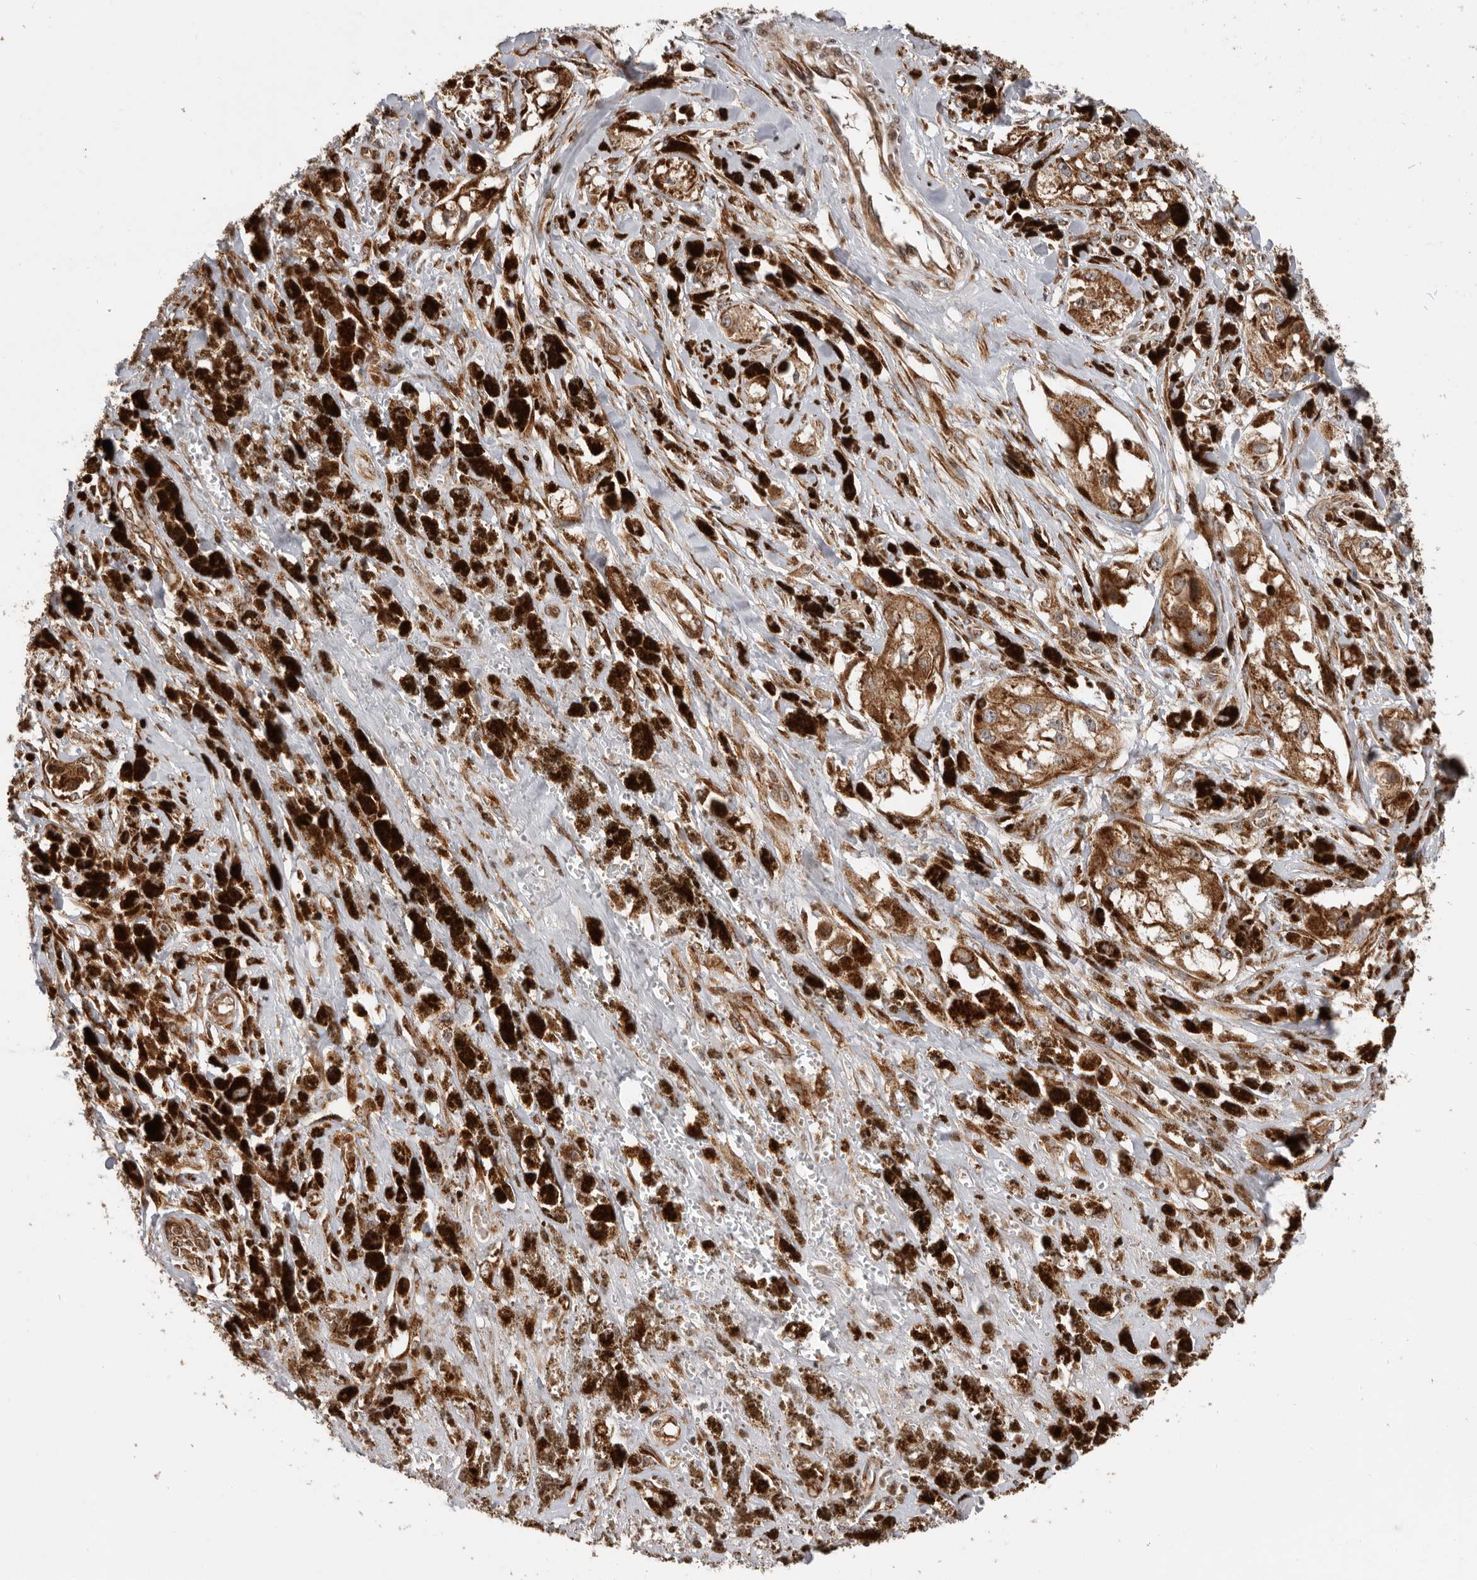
{"staining": {"intensity": "moderate", "quantity": ">75%", "location": "cytoplasmic/membranous"}, "tissue": "melanoma", "cell_type": "Tumor cells", "image_type": "cancer", "snomed": [{"axis": "morphology", "description": "Malignant melanoma, NOS"}, {"axis": "topography", "description": "Skin"}], "caption": "Immunohistochemical staining of human melanoma displays medium levels of moderate cytoplasmic/membranous positivity in about >75% of tumor cells.", "gene": "FZD3", "patient": {"sex": "male", "age": 88}}